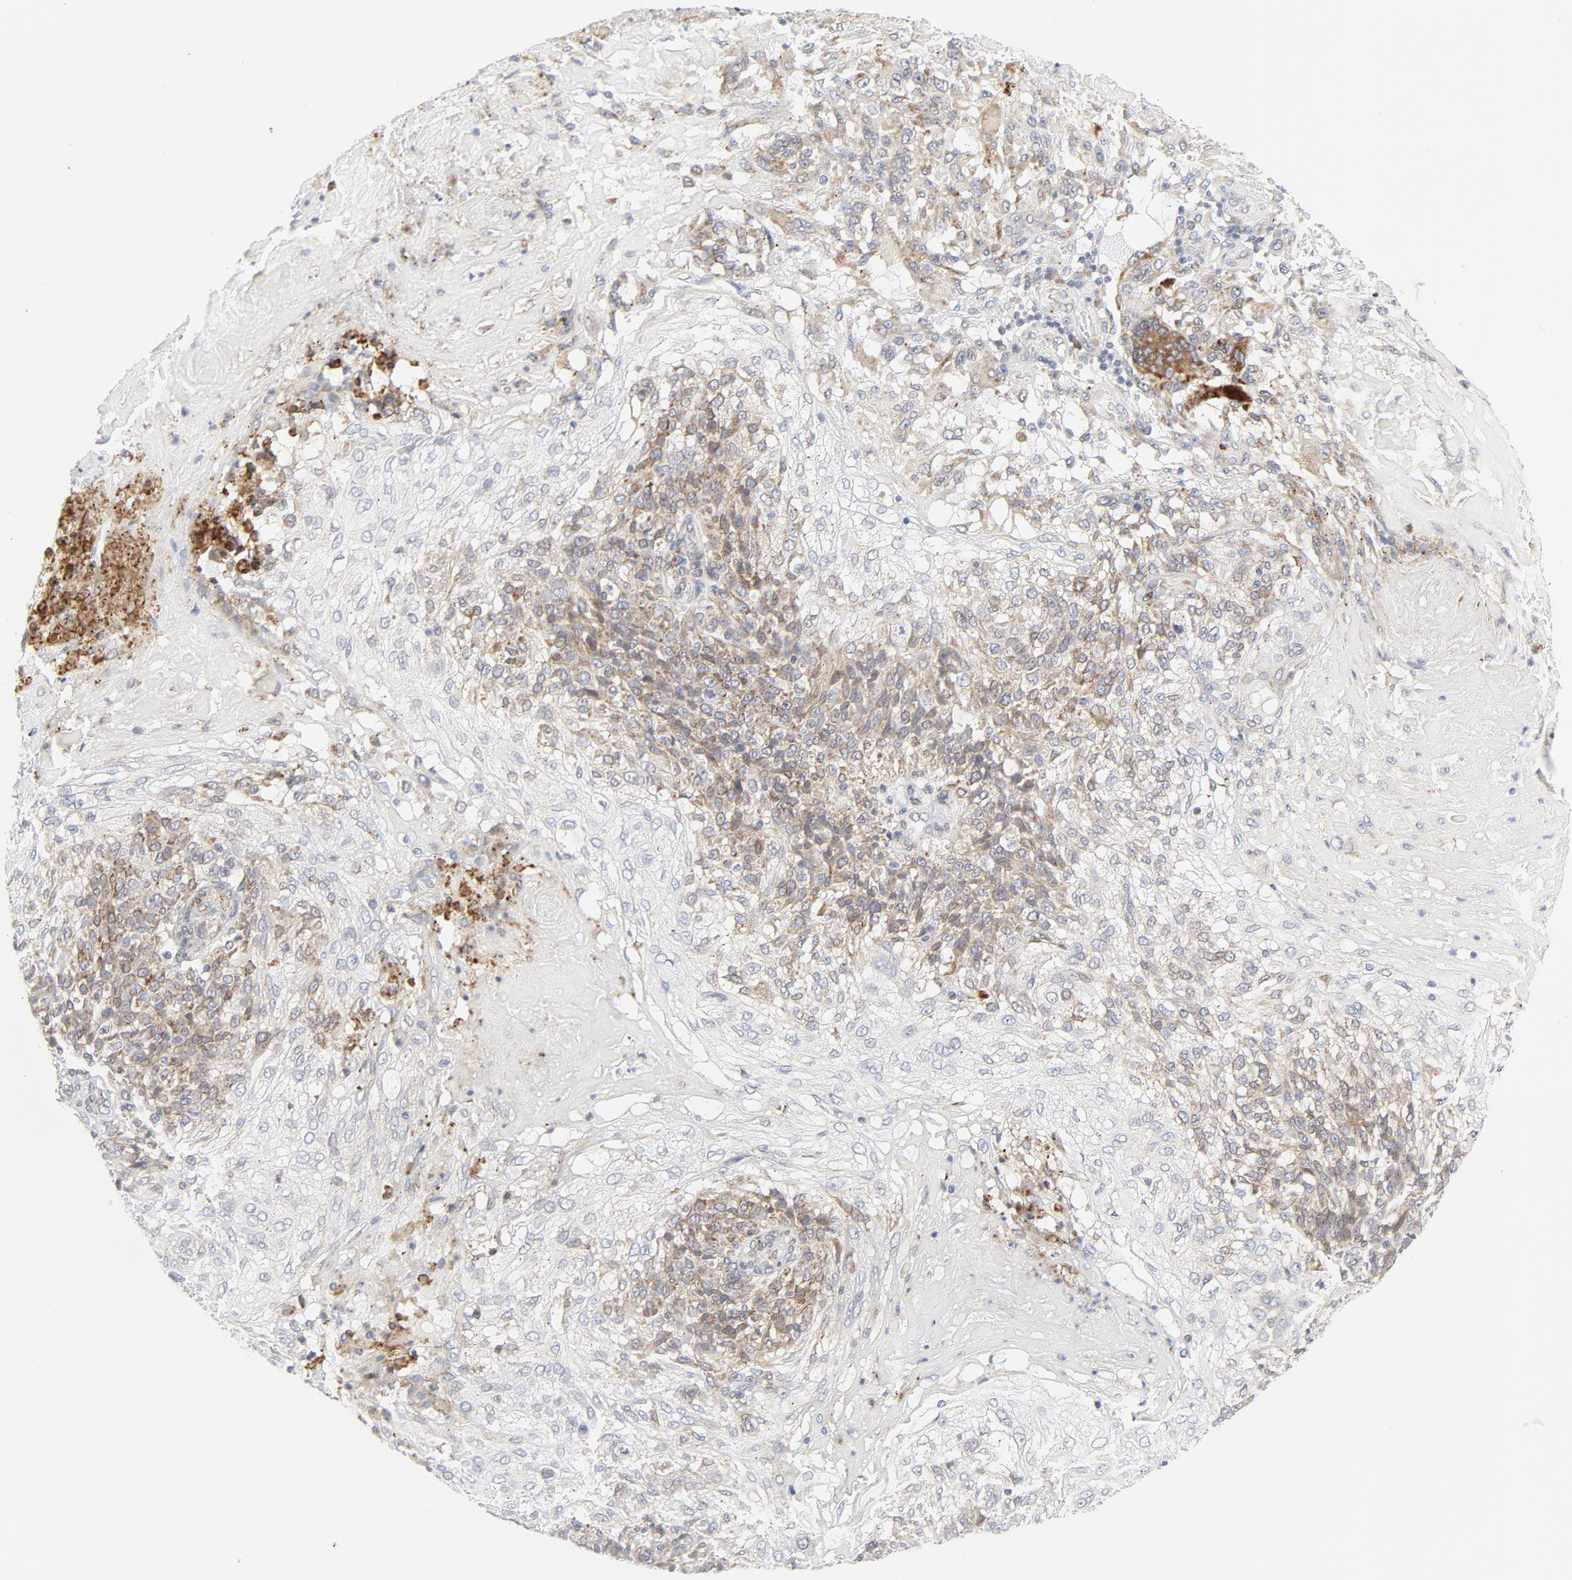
{"staining": {"intensity": "moderate", "quantity": "25%-75%", "location": "cytoplasmic/membranous"}, "tissue": "skin cancer", "cell_type": "Tumor cells", "image_type": "cancer", "snomed": [{"axis": "morphology", "description": "Normal tissue, NOS"}, {"axis": "morphology", "description": "Squamous cell carcinoma, NOS"}, {"axis": "topography", "description": "Skin"}], "caption": "Immunohistochemical staining of human skin squamous cell carcinoma shows moderate cytoplasmic/membranous protein expression in approximately 25%-75% of tumor cells.", "gene": "LRP6", "patient": {"sex": "female", "age": 83}}